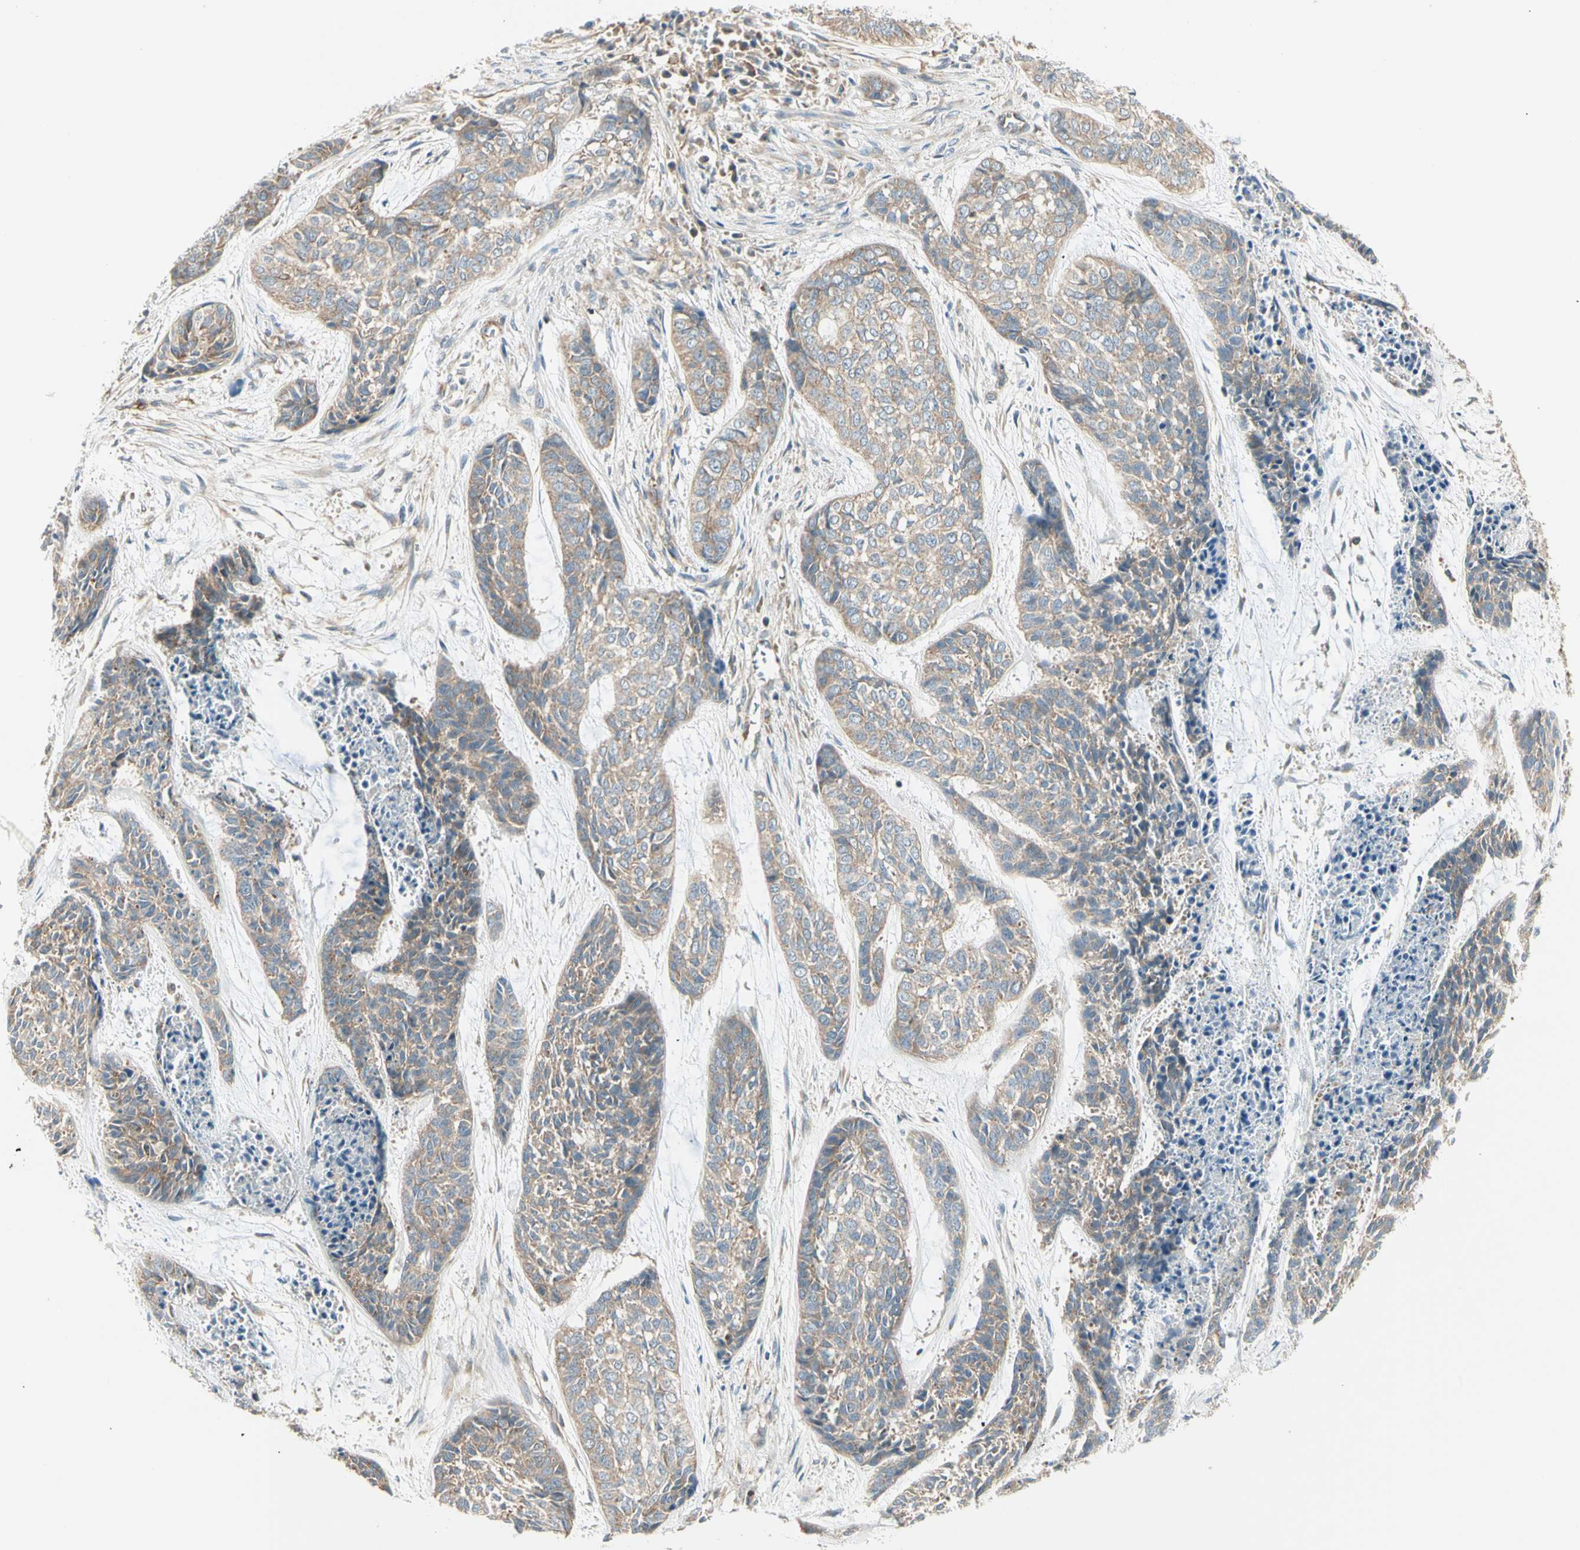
{"staining": {"intensity": "weak", "quantity": ">75%", "location": "cytoplasmic/membranous"}, "tissue": "skin cancer", "cell_type": "Tumor cells", "image_type": "cancer", "snomed": [{"axis": "morphology", "description": "Basal cell carcinoma"}, {"axis": "topography", "description": "Skin"}], "caption": "IHC micrograph of human basal cell carcinoma (skin) stained for a protein (brown), which shows low levels of weak cytoplasmic/membranous expression in about >75% of tumor cells.", "gene": "AGFG1", "patient": {"sex": "female", "age": 64}}